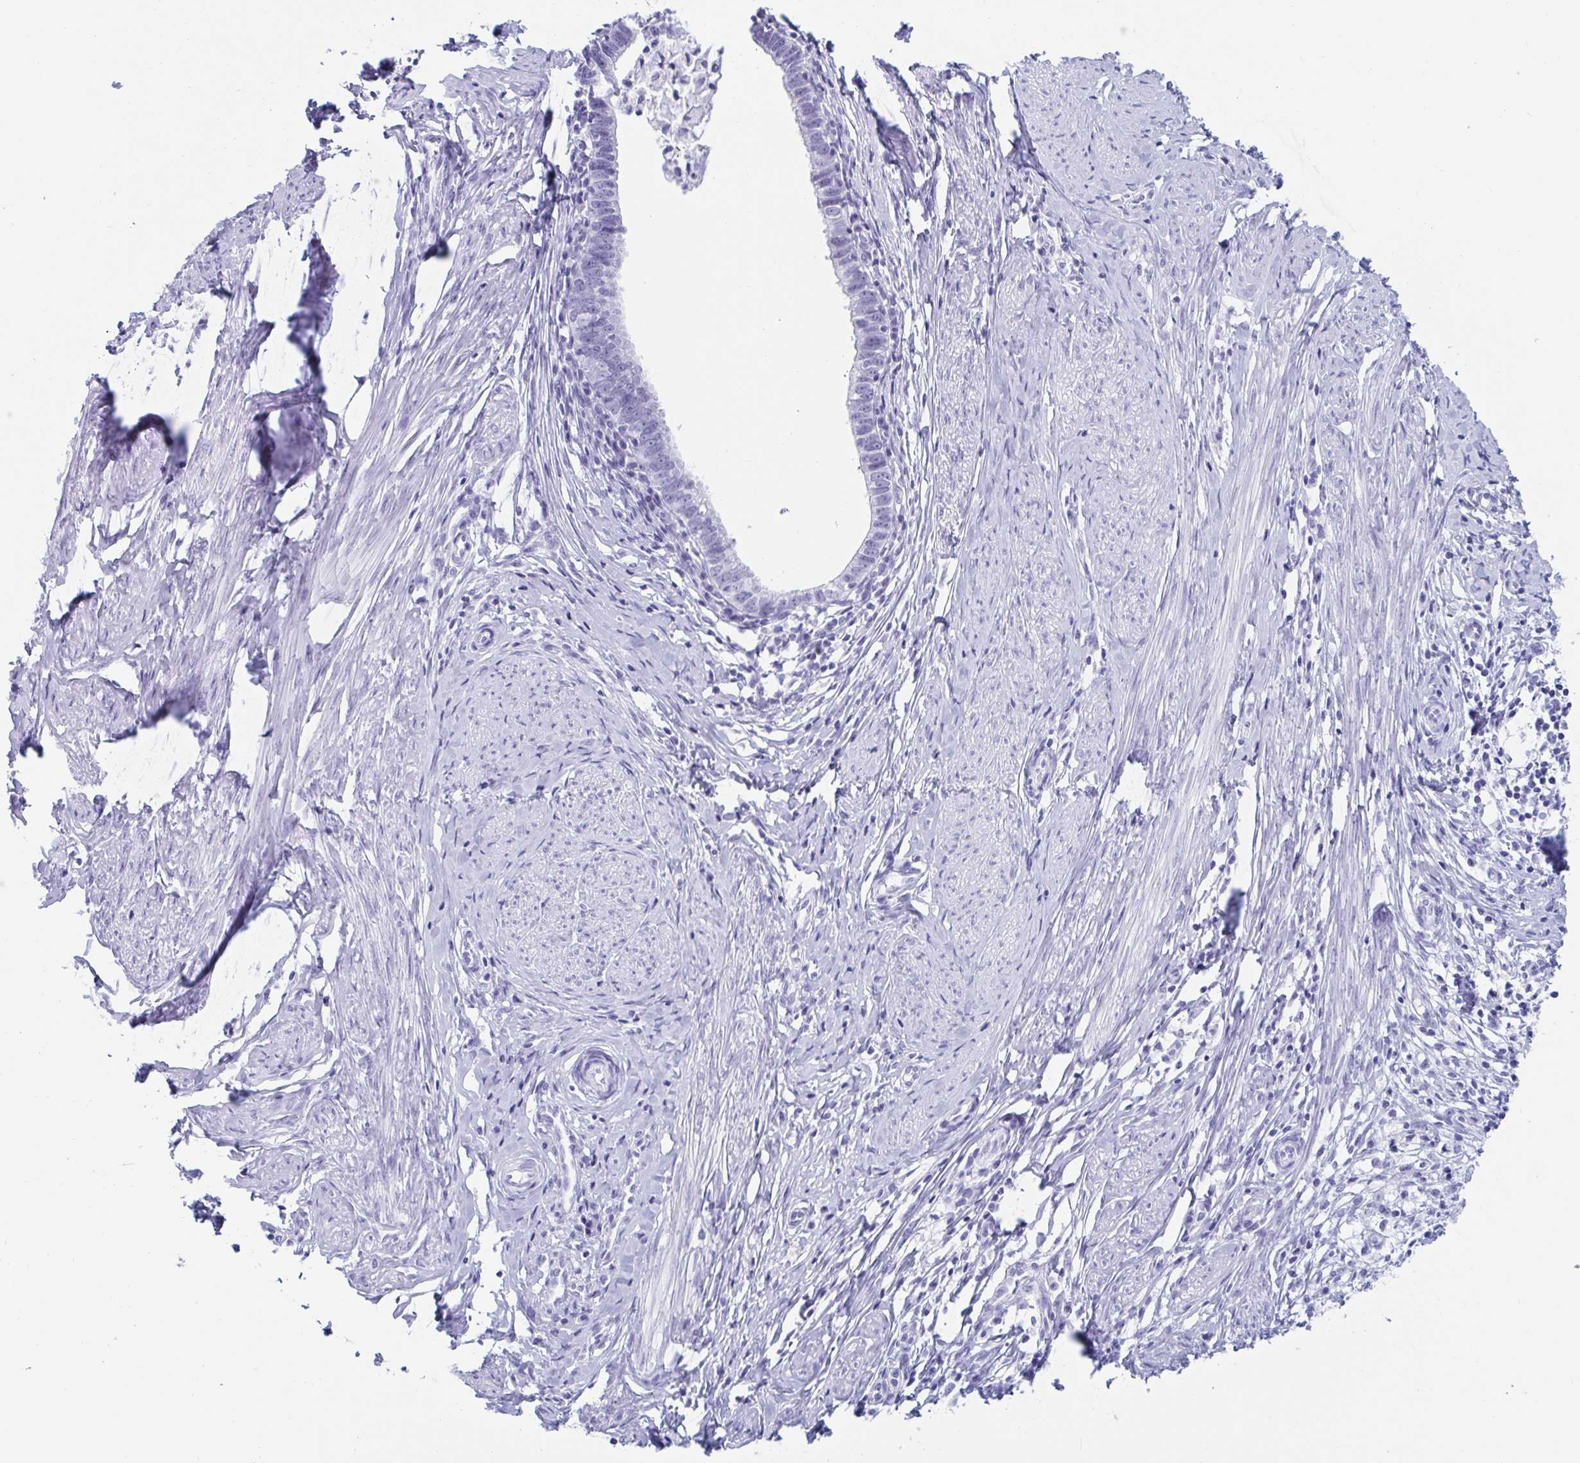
{"staining": {"intensity": "negative", "quantity": "none", "location": "none"}, "tissue": "cervical cancer", "cell_type": "Tumor cells", "image_type": "cancer", "snomed": [{"axis": "morphology", "description": "Adenocarcinoma, NOS"}, {"axis": "topography", "description": "Cervix"}], "caption": "Protein analysis of adenocarcinoma (cervical) reveals no significant expression in tumor cells.", "gene": "GKN2", "patient": {"sex": "female", "age": 36}}